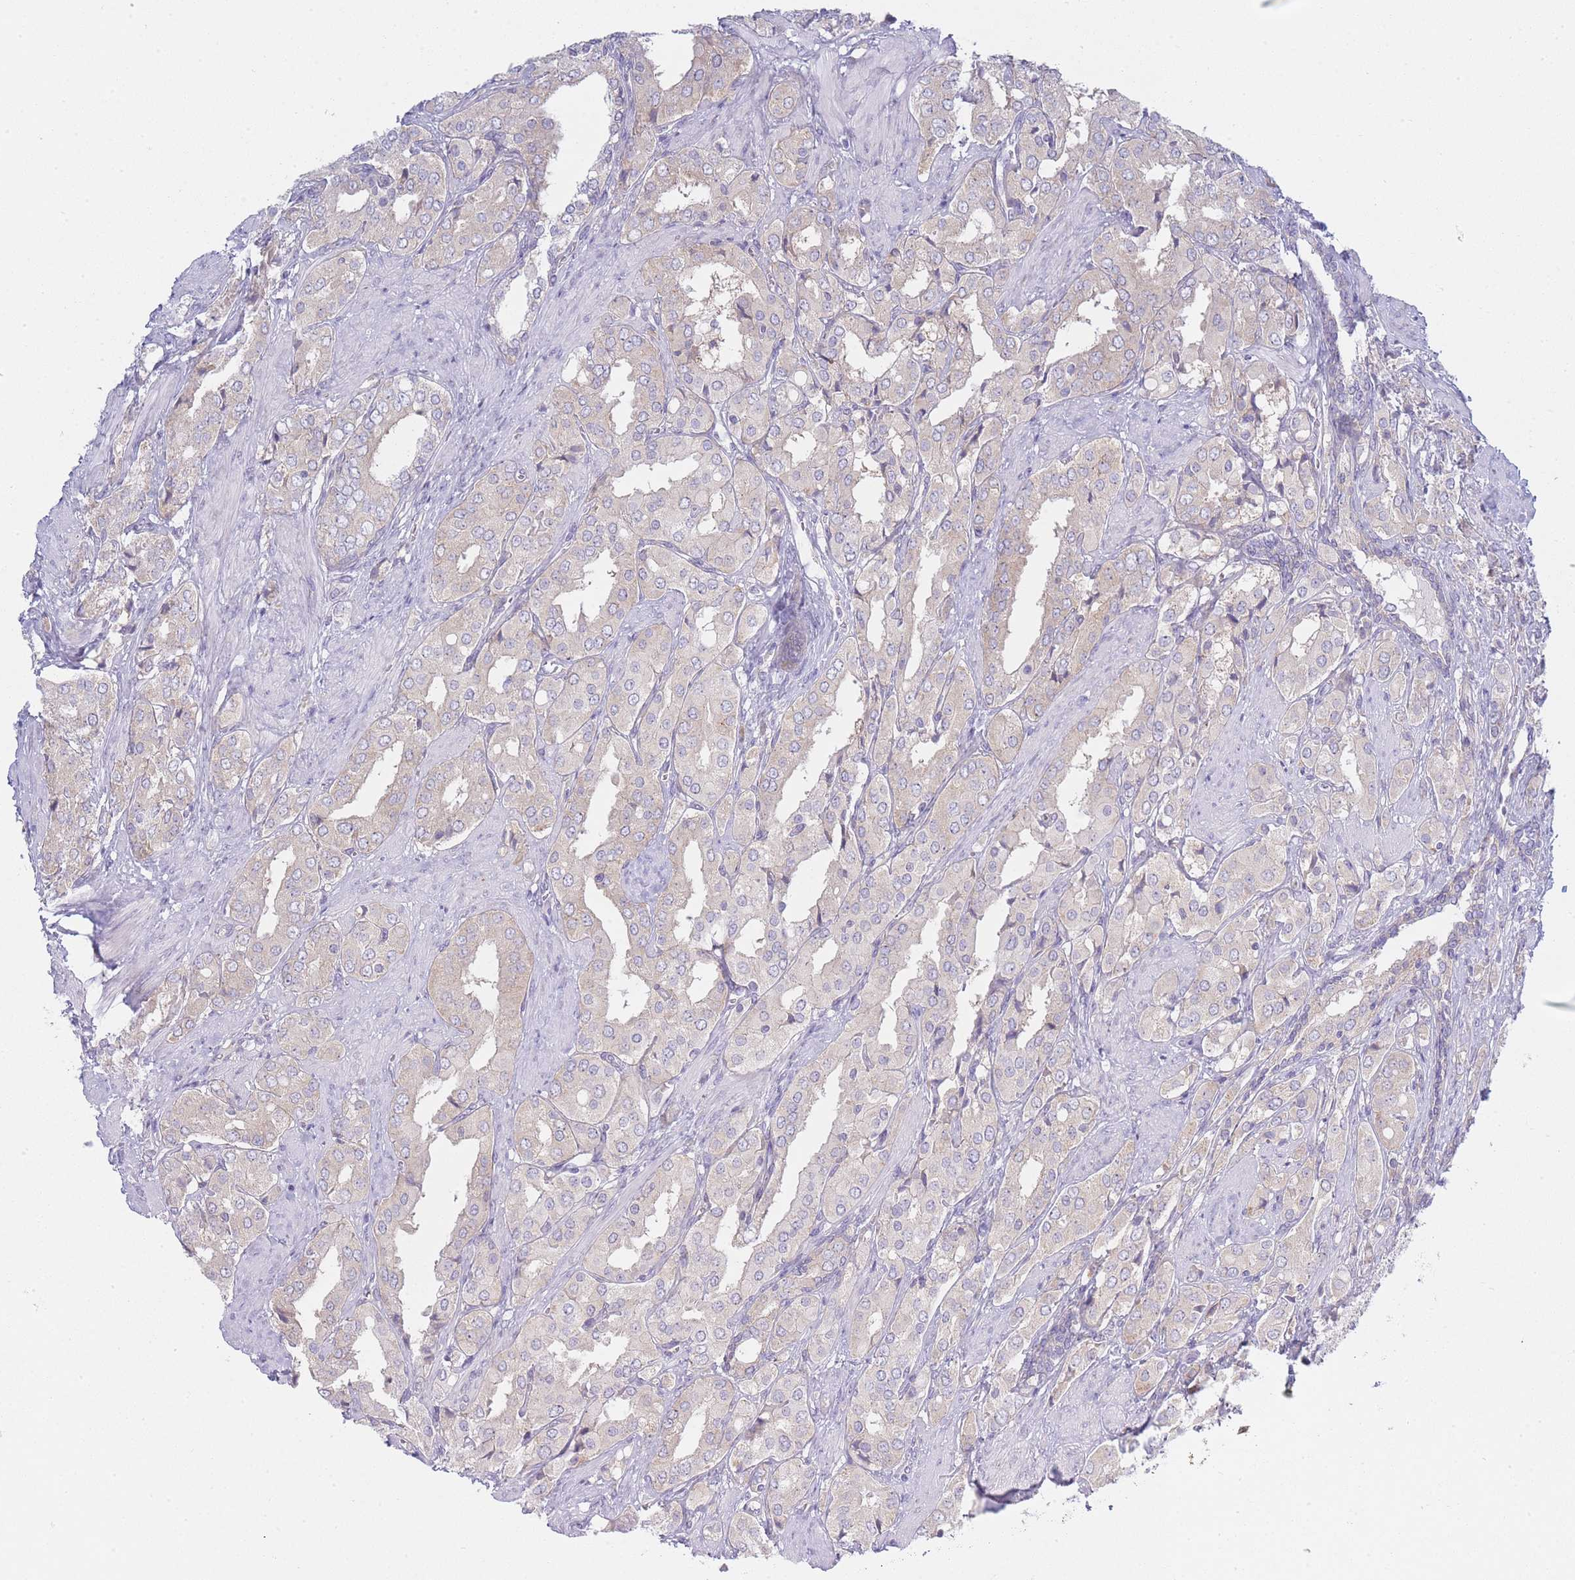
{"staining": {"intensity": "negative", "quantity": "none", "location": "none"}, "tissue": "prostate cancer", "cell_type": "Tumor cells", "image_type": "cancer", "snomed": [{"axis": "morphology", "description": "Adenocarcinoma, High grade"}, {"axis": "topography", "description": "Prostate"}], "caption": "Prostate high-grade adenocarcinoma stained for a protein using immunohistochemistry (IHC) exhibits no expression tumor cells.", "gene": "OR5L2", "patient": {"sex": "male", "age": 71}}